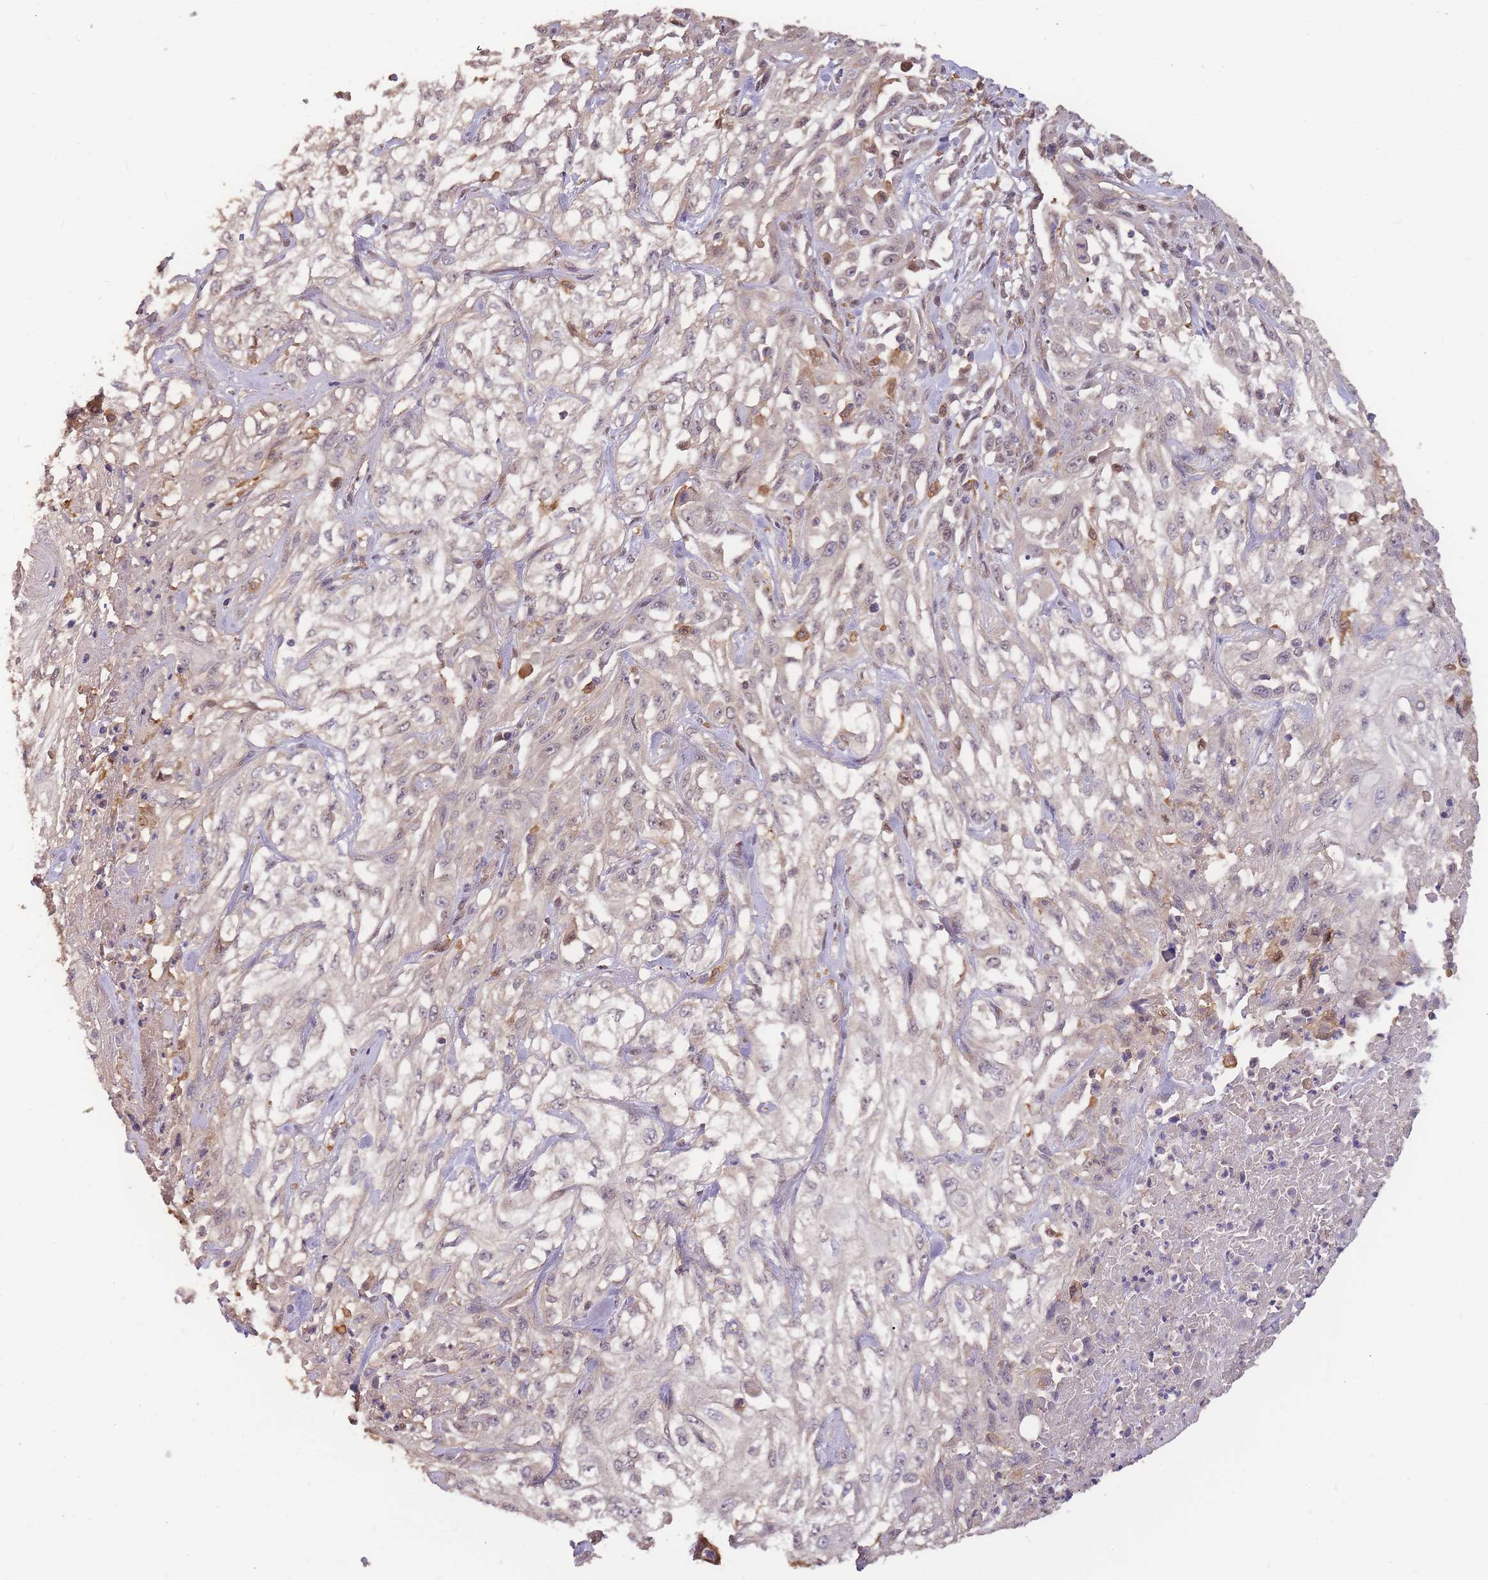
{"staining": {"intensity": "moderate", "quantity": "<25%", "location": "cytoplasmic/membranous,nuclear"}, "tissue": "skin cancer", "cell_type": "Tumor cells", "image_type": "cancer", "snomed": [{"axis": "morphology", "description": "Squamous cell carcinoma, NOS"}, {"axis": "morphology", "description": "Squamous cell carcinoma, metastatic, NOS"}, {"axis": "topography", "description": "Skin"}, {"axis": "topography", "description": "Lymph node"}], "caption": "Protein staining reveals moderate cytoplasmic/membranous and nuclear staining in approximately <25% of tumor cells in metastatic squamous cell carcinoma (skin). The protein is shown in brown color, while the nuclei are stained blue.", "gene": "CDKN2AIPNL", "patient": {"sex": "male", "age": 75}}